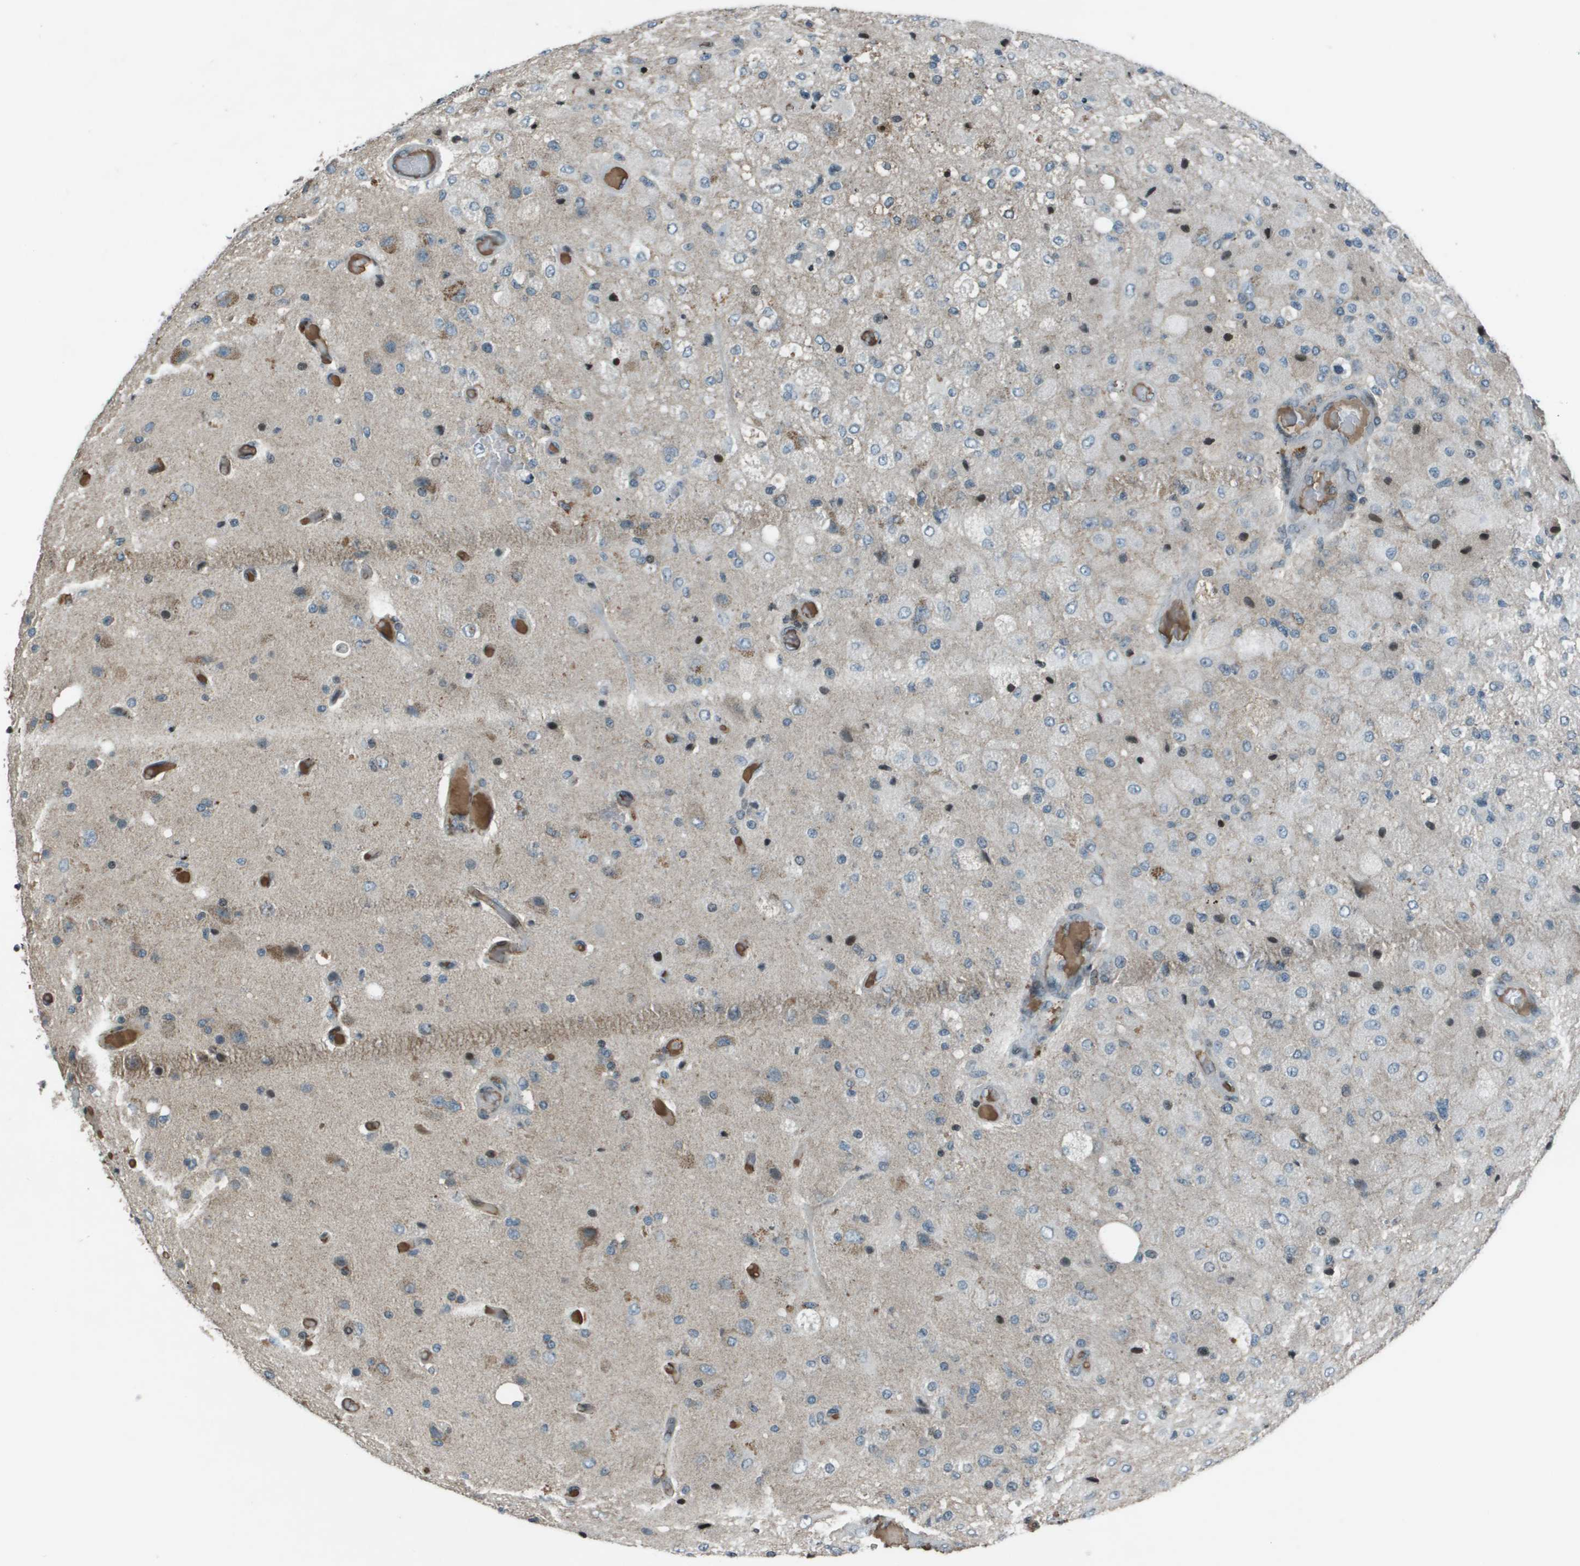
{"staining": {"intensity": "negative", "quantity": "none", "location": "none"}, "tissue": "glioma", "cell_type": "Tumor cells", "image_type": "cancer", "snomed": [{"axis": "morphology", "description": "Normal tissue, NOS"}, {"axis": "morphology", "description": "Glioma, malignant, High grade"}, {"axis": "topography", "description": "Cerebral cortex"}], "caption": "Immunohistochemistry (IHC) micrograph of glioma stained for a protein (brown), which displays no staining in tumor cells.", "gene": "CXCL12", "patient": {"sex": "male", "age": 77}}